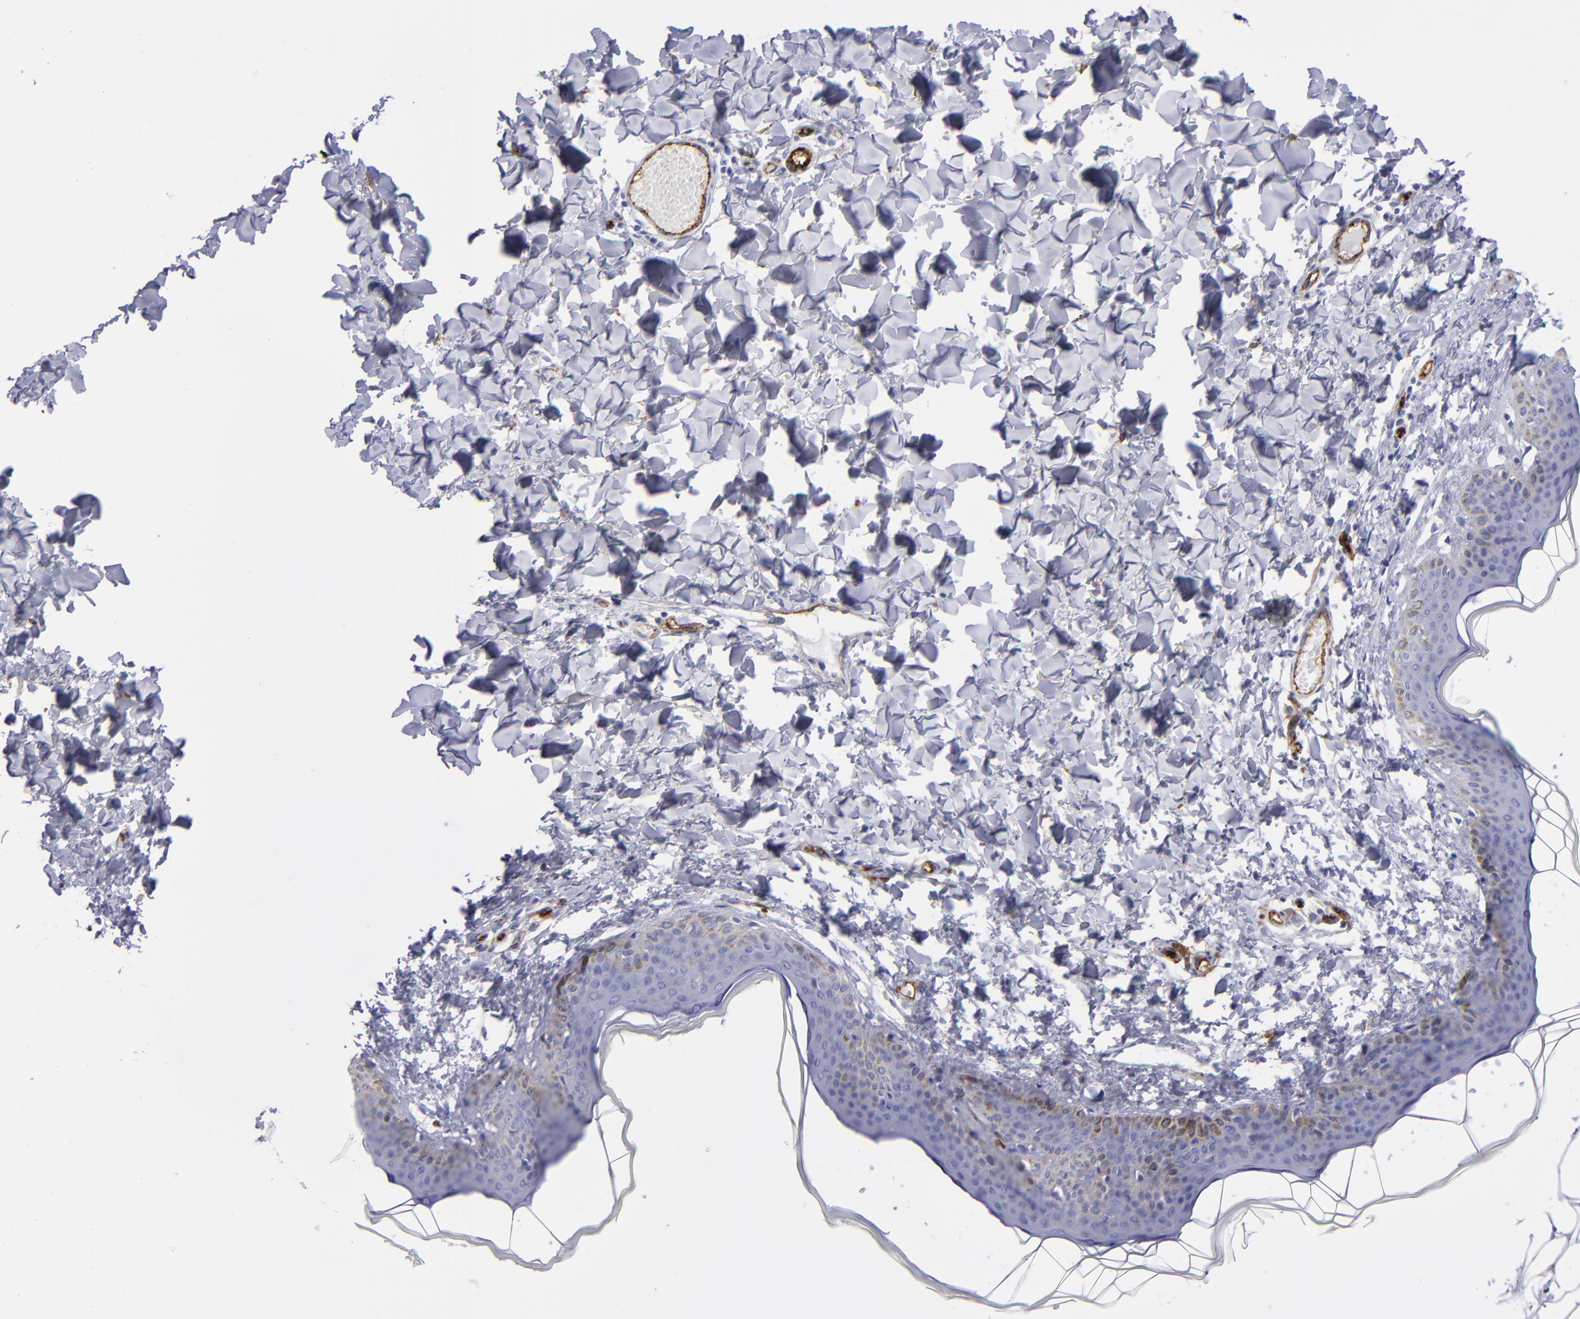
{"staining": {"intensity": "negative", "quantity": "none", "location": "none"}, "tissue": "skin", "cell_type": "Fibroblasts", "image_type": "normal", "snomed": [{"axis": "morphology", "description": "Normal tissue, NOS"}, {"axis": "topography", "description": "Skin"}], "caption": "IHC histopathology image of unremarkable skin stained for a protein (brown), which shows no expression in fibroblasts.", "gene": "ACE", "patient": {"sex": "female", "age": 17}}